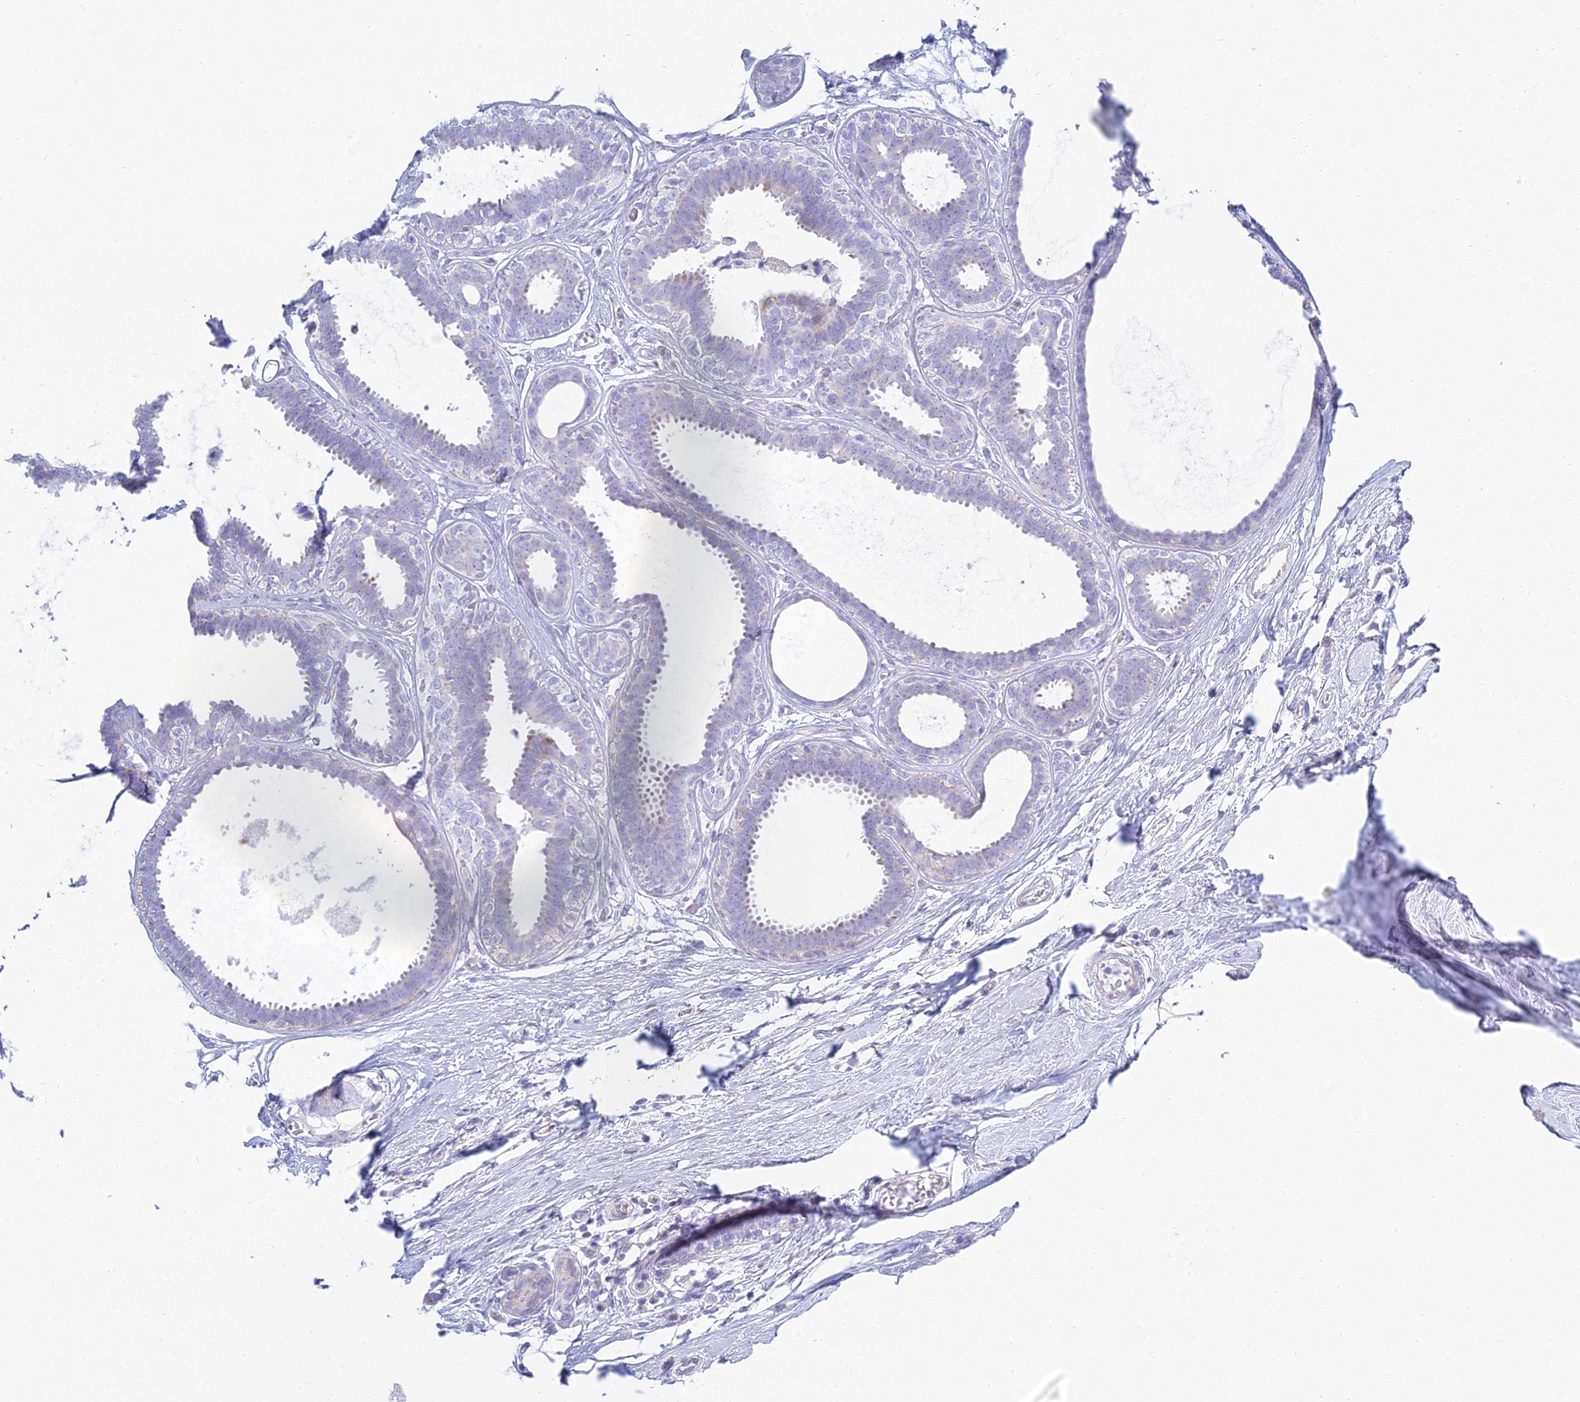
{"staining": {"intensity": "negative", "quantity": "none", "location": "none"}, "tissue": "breast cancer", "cell_type": "Tumor cells", "image_type": "cancer", "snomed": [{"axis": "morphology", "description": "Lobular carcinoma"}, {"axis": "topography", "description": "Breast"}], "caption": "A high-resolution micrograph shows IHC staining of breast cancer, which displays no significant expression in tumor cells. (DAB (3,3'-diaminobenzidine) immunohistochemistry (IHC), high magnification).", "gene": "PRR13", "patient": {"sex": "female", "age": 58}}